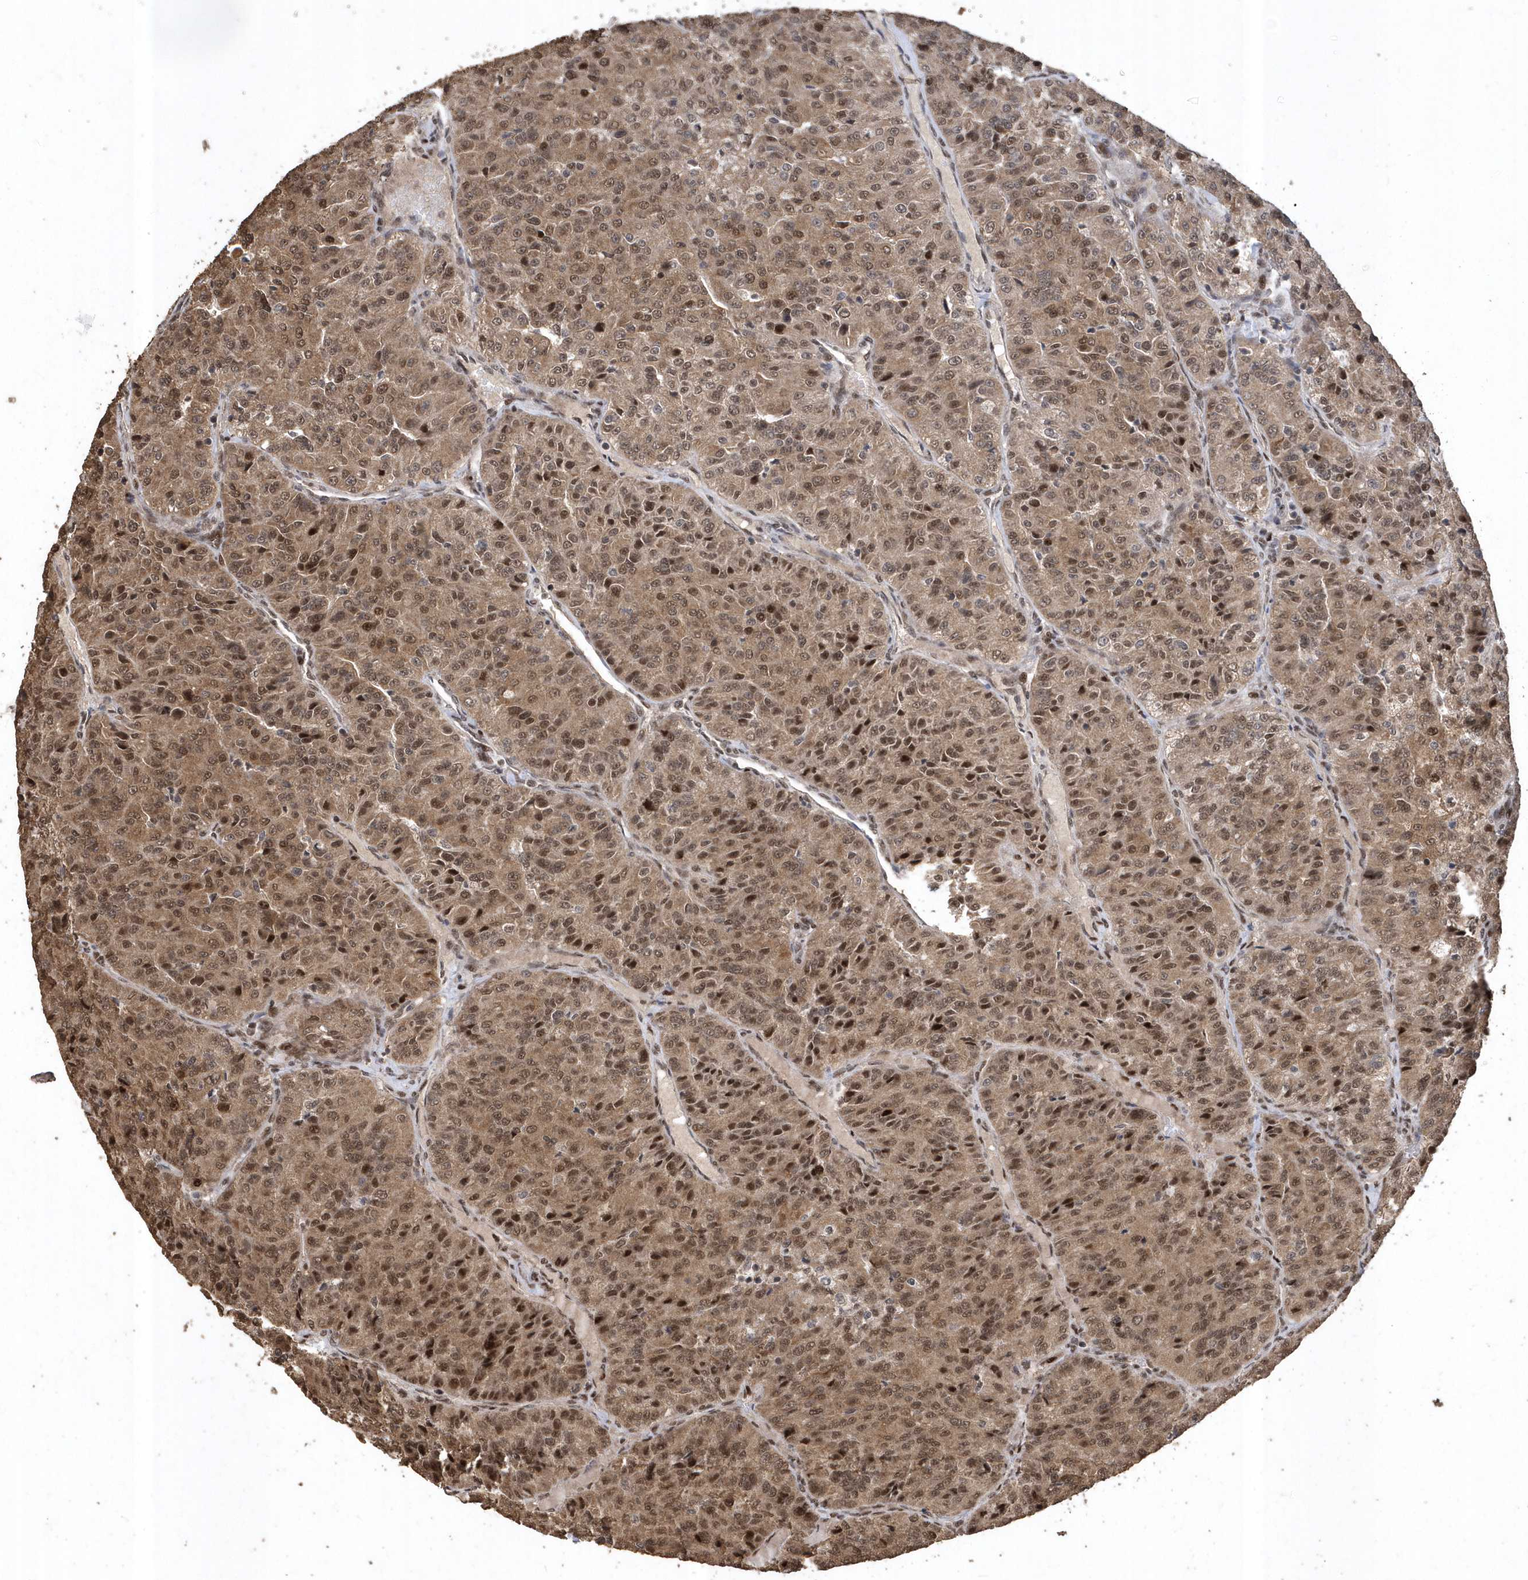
{"staining": {"intensity": "moderate", "quantity": ">75%", "location": "cytoplasmic/membranous,nuclear"}, "tissue": "renal cancer", "cell_type": "Tumor cells", "image_type": "cancer", "snomed": [{"axis": "morphology", "description": "Adenocarcinoma, NOS"}, {"axis": "topography", "description": "Kidney"}], "caption": "This micrograph exhibits immunohistochemistry staining of renal cancer (adenocarcinoma), with medium moderate cytoplasmic/membranous and nuclear positivity in approximately >75% of tumor cells.", "gene": "INTS12", "patient": {"sex": "female", "age": 63}}